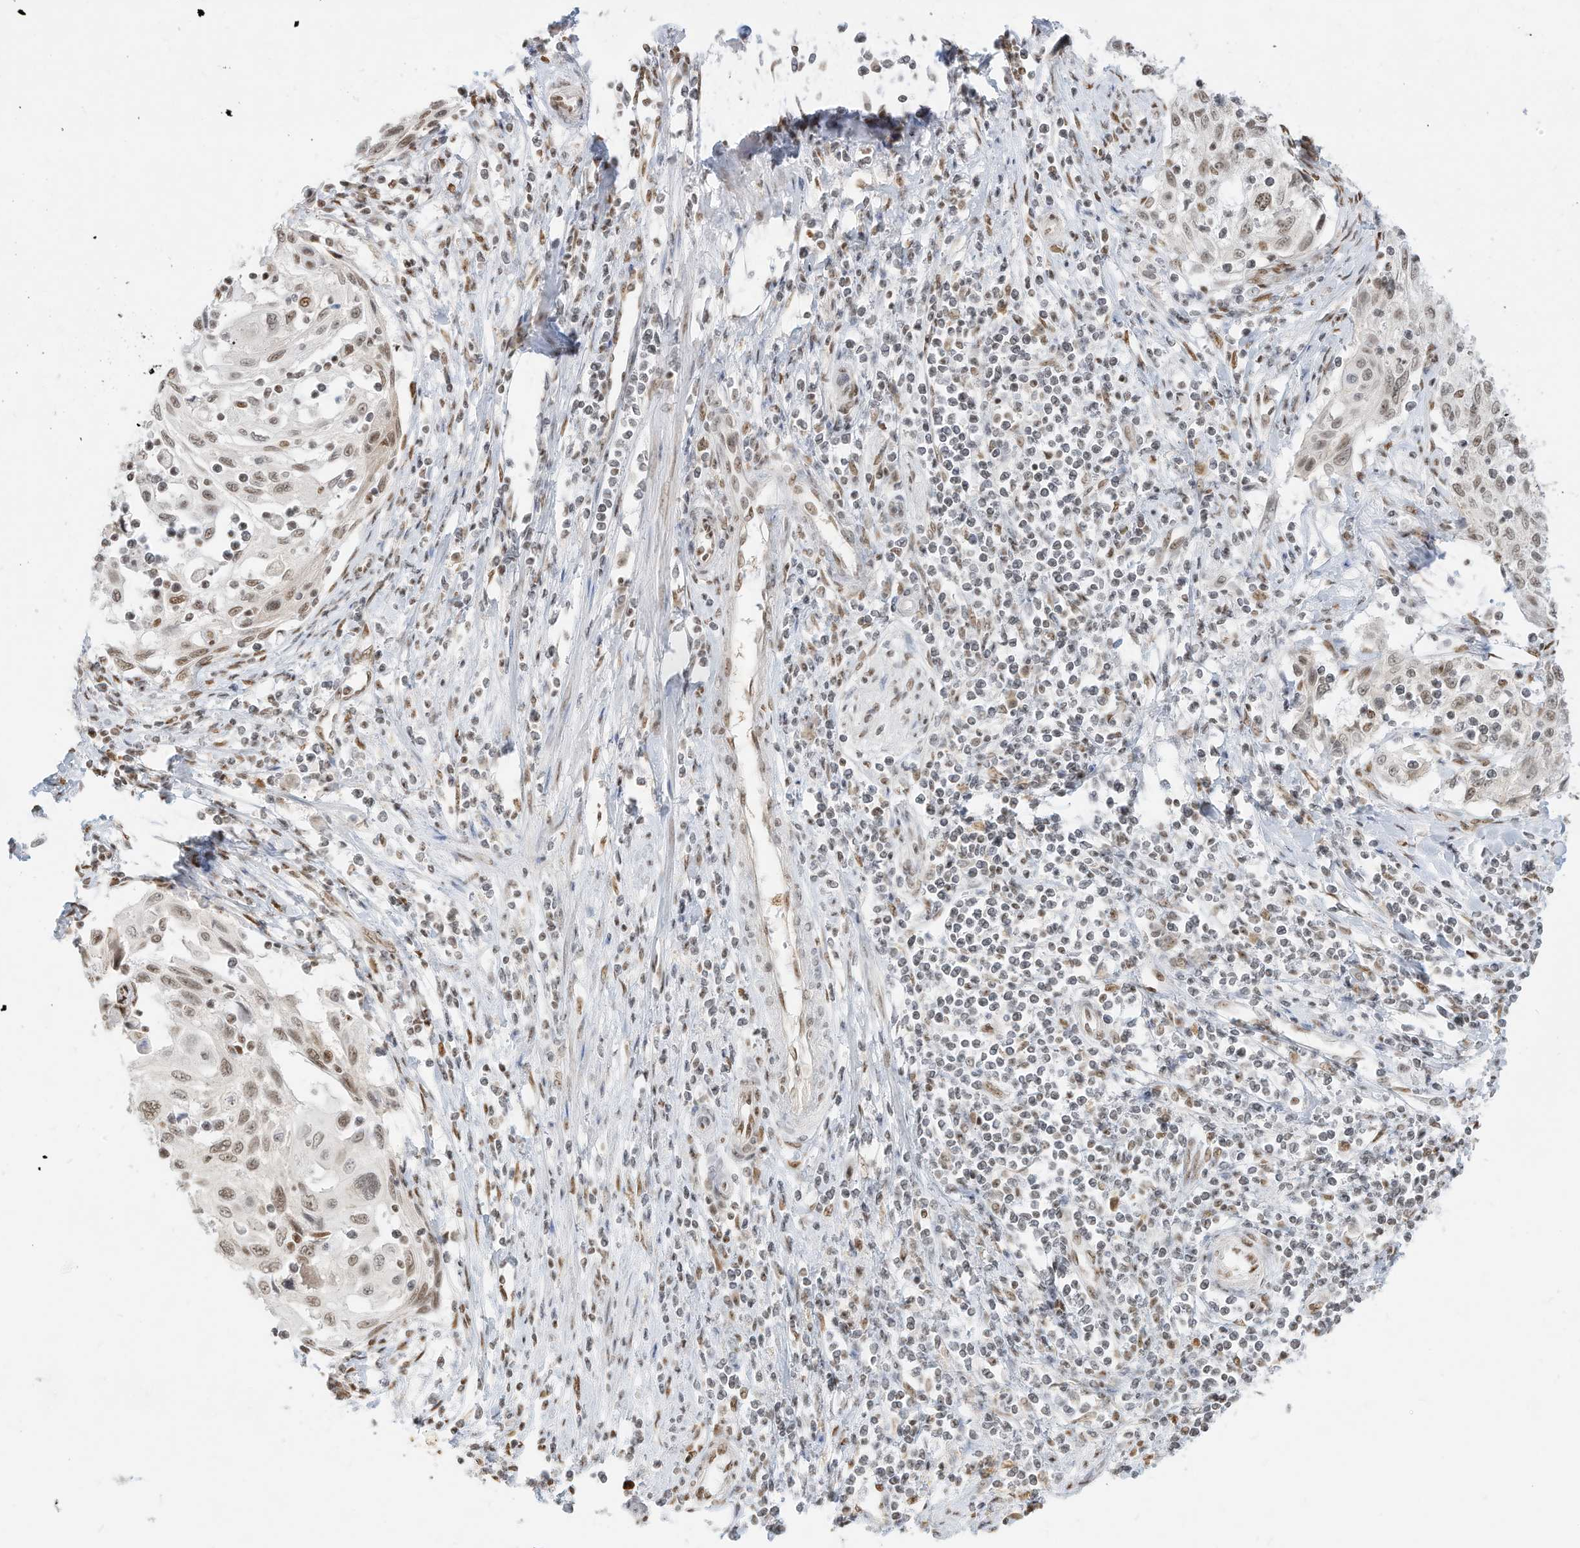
{"staining": {"intensity": "weak", "quantity": ">75%", "location": "nuclear"}, "tissue": "cervical cancer", "cell_type": "Tumor cells", "image_type": "cancer", "snomed": [{"axis": "morphology", "description": "Squamous cell carcinoma, NOS"}, {"axis": "topography", "description": "Cervix"}], "caption": "DAB immunohistochemical staining of cervical squamous cell carcinoma reveals weak nuclear protein staining in about >75% of tumor cells.", "gene": "NHSL1", "patient": {"sex": "female", "age": 70}}